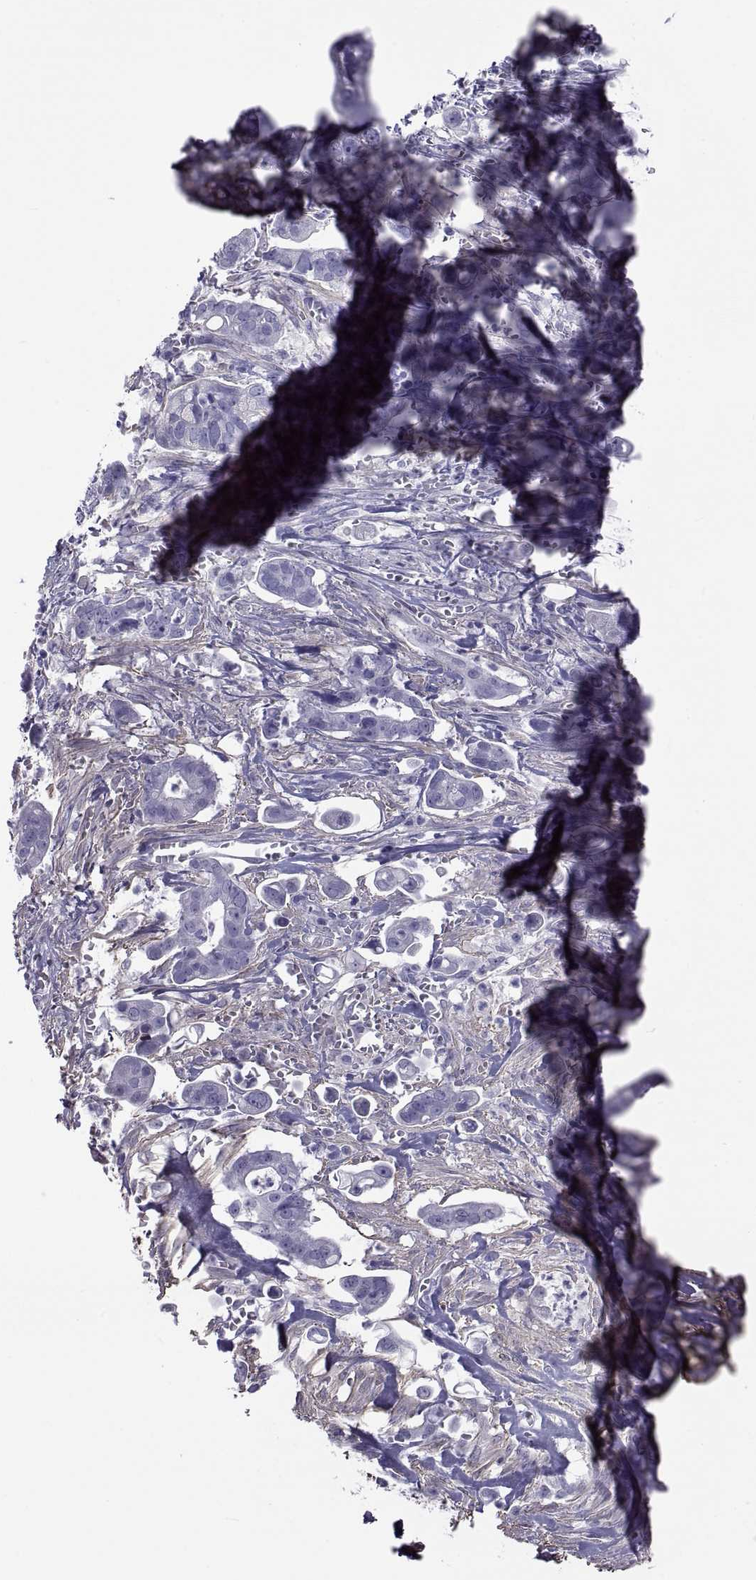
{"staining": {"intensity": "negative", "quantity": "none", "location": "none"}, "tissue": "pancreatic cancer", "cell_type": "Tumor cells", "image_type": "cancer", "snomed": [{"axis": "morphology", "description": "Adenocarcinoma, NOS"}, {"axis": "topography", "description": "Pancreas"}], "caption": "The immunohistochemistry photomicrograph has no significant expression in tumor cells of pancreatic adenocarcinoma tissue.", "gene": "MAGEB1", "patient": {"sex": "male", "age": 61}}